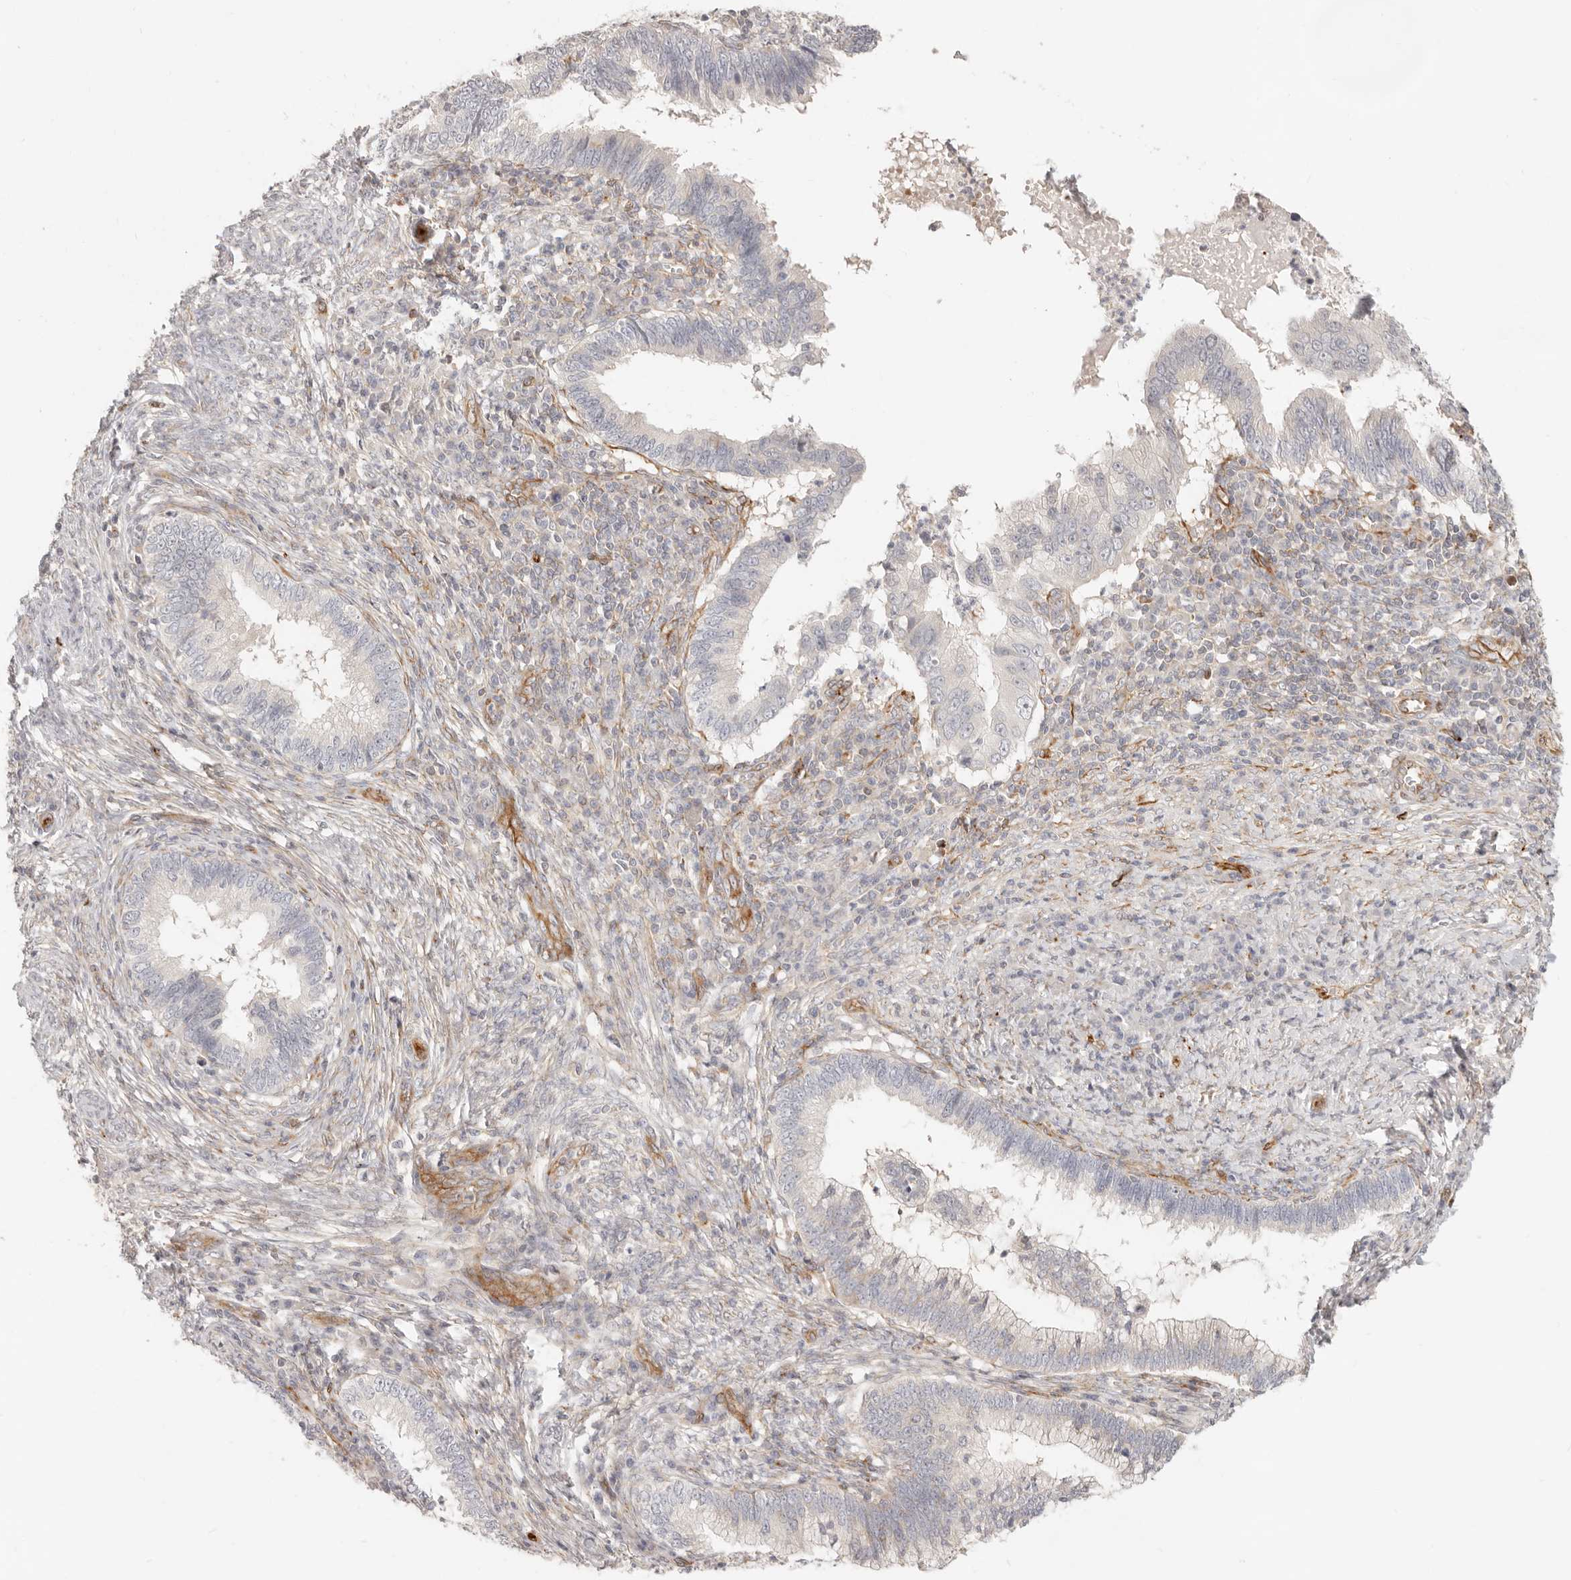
{"staining": {"intensity": "negative", "quantity": "none", "location": "none"}, "tissue": "cervical cancer", "cell_type": "Tumor cells", "image_type": "cancer", "snomed": [{"axis": "morphology", "description": "Adenocarcinoma, NOS"}, {"axis": "topography", "description": "Cervix"}], "caption": "Immunohistochemistry photomicrograph of neoplastic tissue: human cervical adenocarcinoma stained with DAB exhibits no significant protein staining in tumor cells.", "gene": "SASS6", "patient": {"sex": "female", "age": 36}}